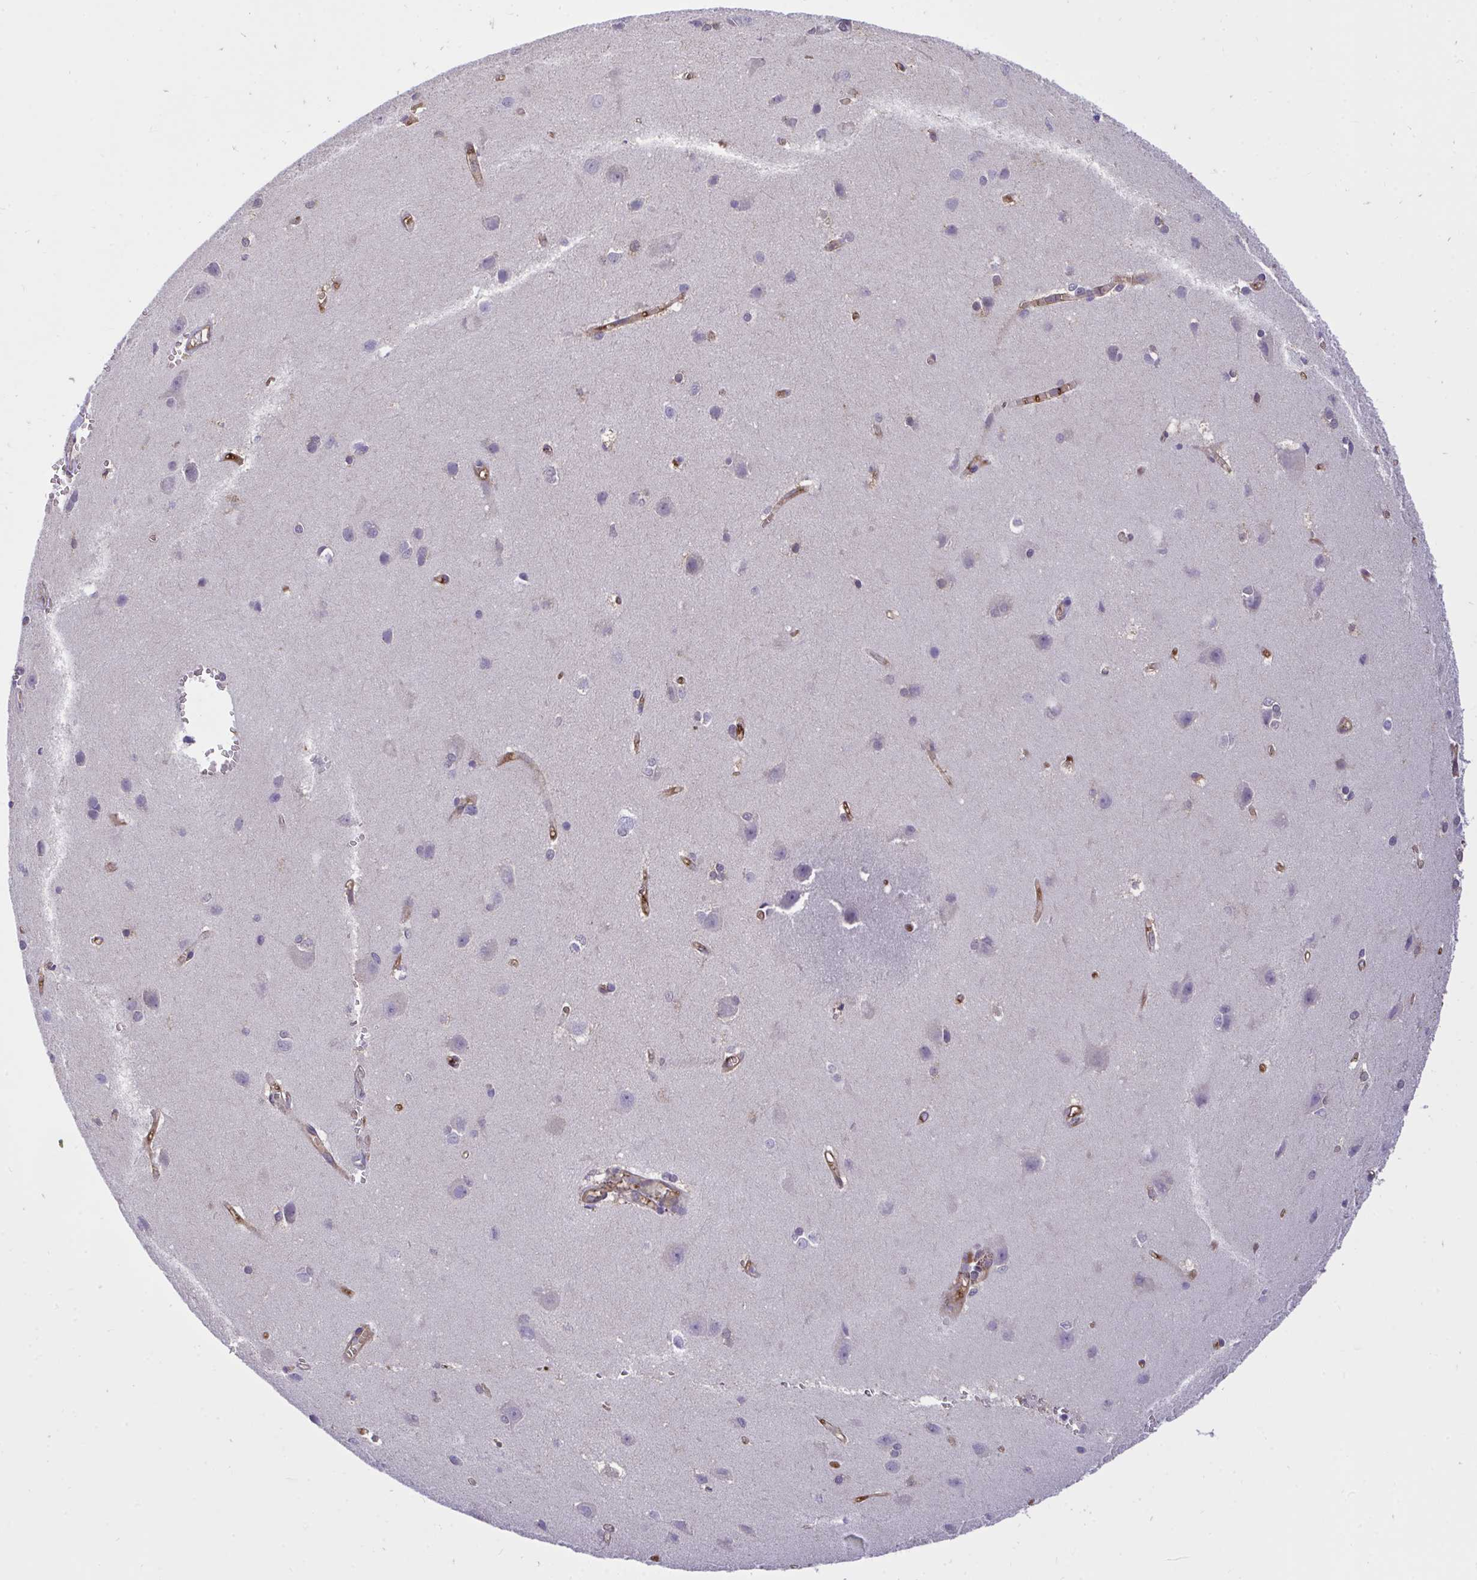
{"staining": {"intensity": "moderate", "quantity": ">75%", "location": "cytoplasmic/membranous"}, "tissue": "cerebral cortex", "cell_type": "Endothelial cells", "image_type": "normal", "snomed": [{"axis": "morphology", "description": "Normal tissue, NOS"}, {"axis": "topography", "description": "Cerebral cortex"}], "caption": "Immunohistochemistry of benign cerebral cortex demonstrates medium levels of moderate cytoplasmic/membranous expression in approximately >75% of endothelial cells.", "gene": "C19orf54", "patient": {"sex": "male", "age": 37}}